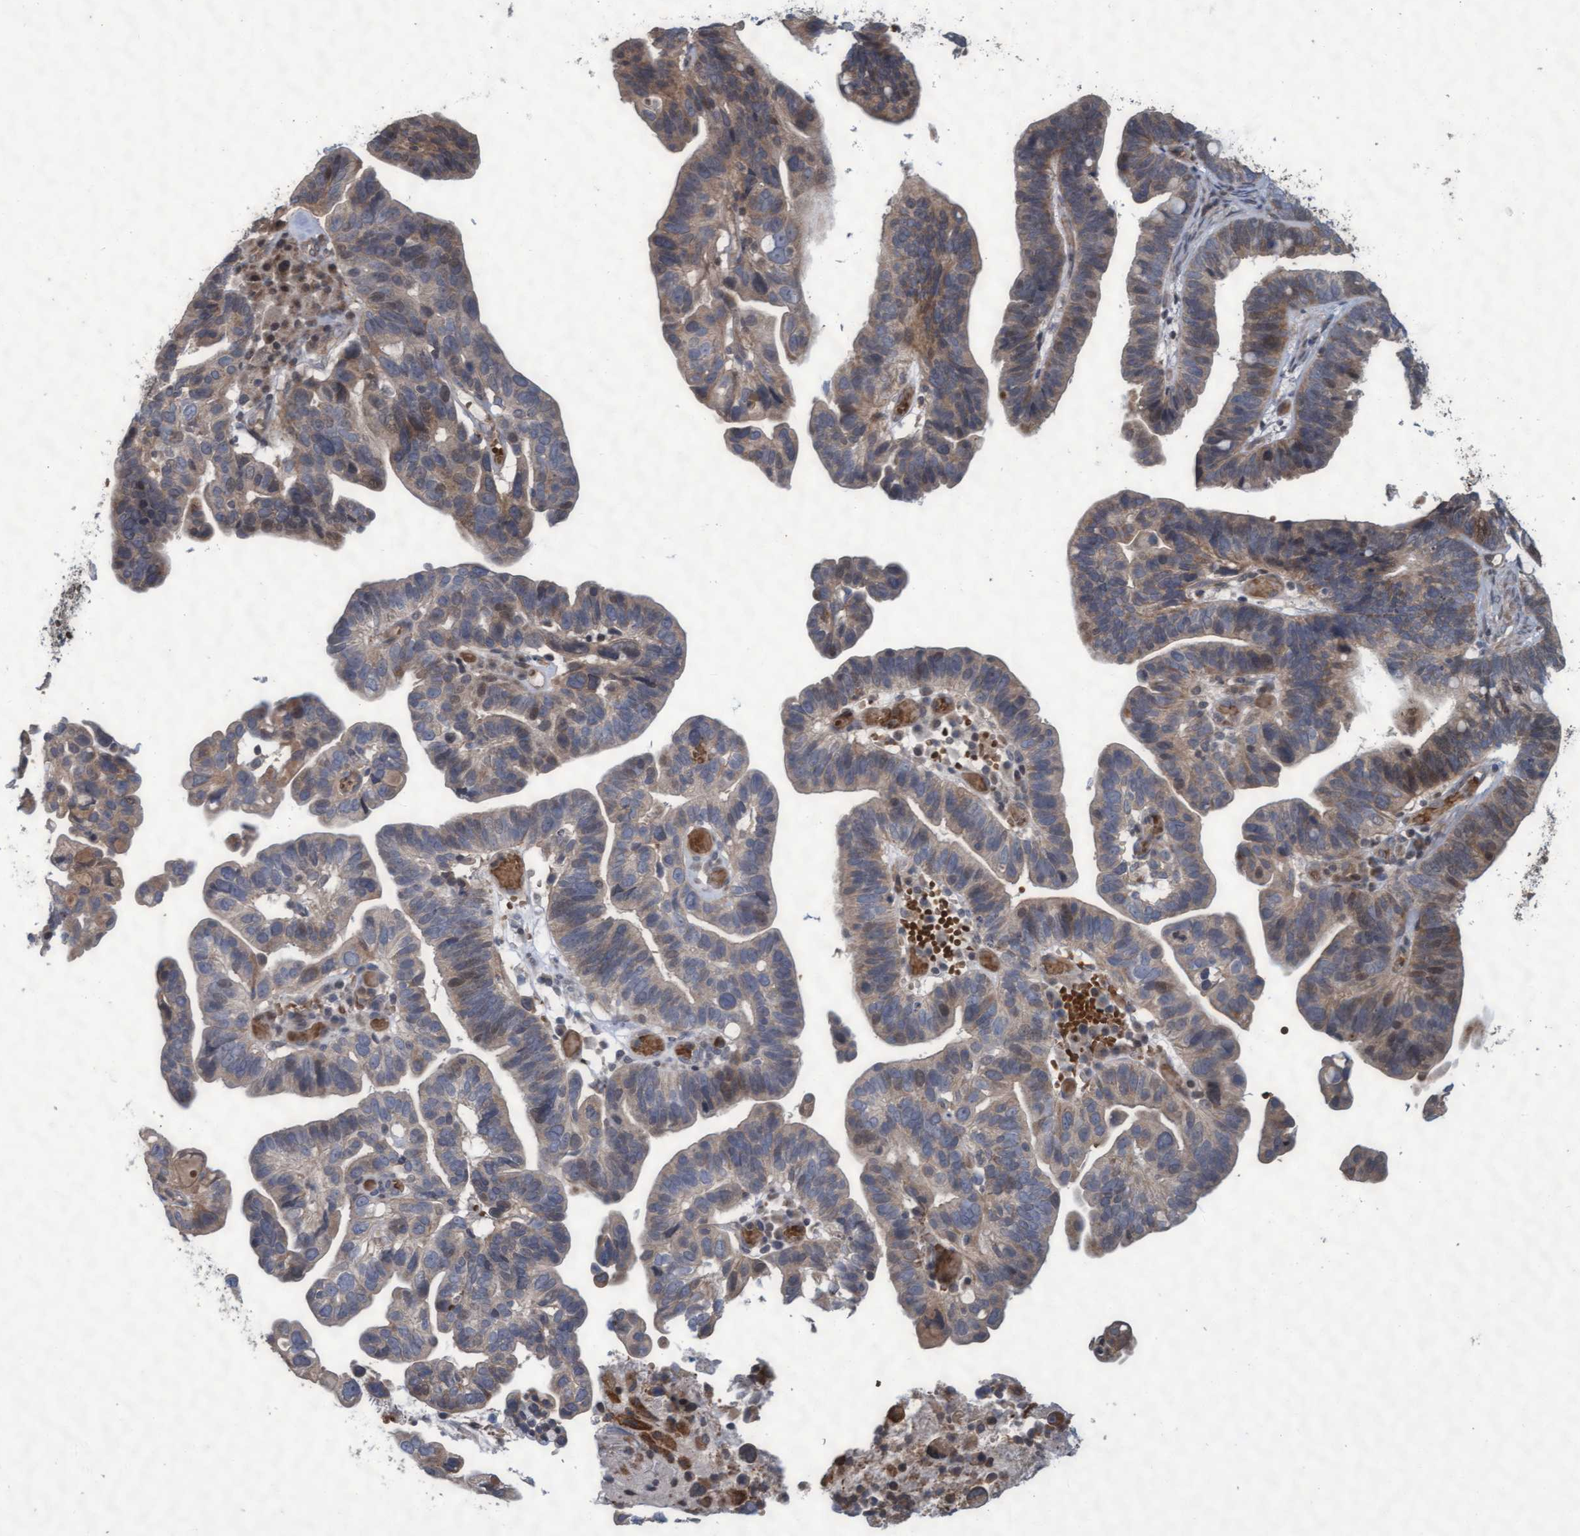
{"staining": {"intensity": "weak", "quantity": "25%-75%", "location": "cytoplasmic/membranous"}, "tissue": "ovarian cancer", "cell_type": "Tumor cells", "image_type": "cancer", "snomed": [{"axis": "morphology", "description": "Cystadenocarcinoma, serous, NOS"}, {"axis": "topography", "description": "Ovary"}], "caption": "Ovarian serous cystadenocarcinoma stained with a brown dye demonstrates weak cytoplasmic/membranous positive expression in approximately 25%-75% of tumor cells.", "gene": "KCNC2", "patient": {"sex": "female", "age": 56}}